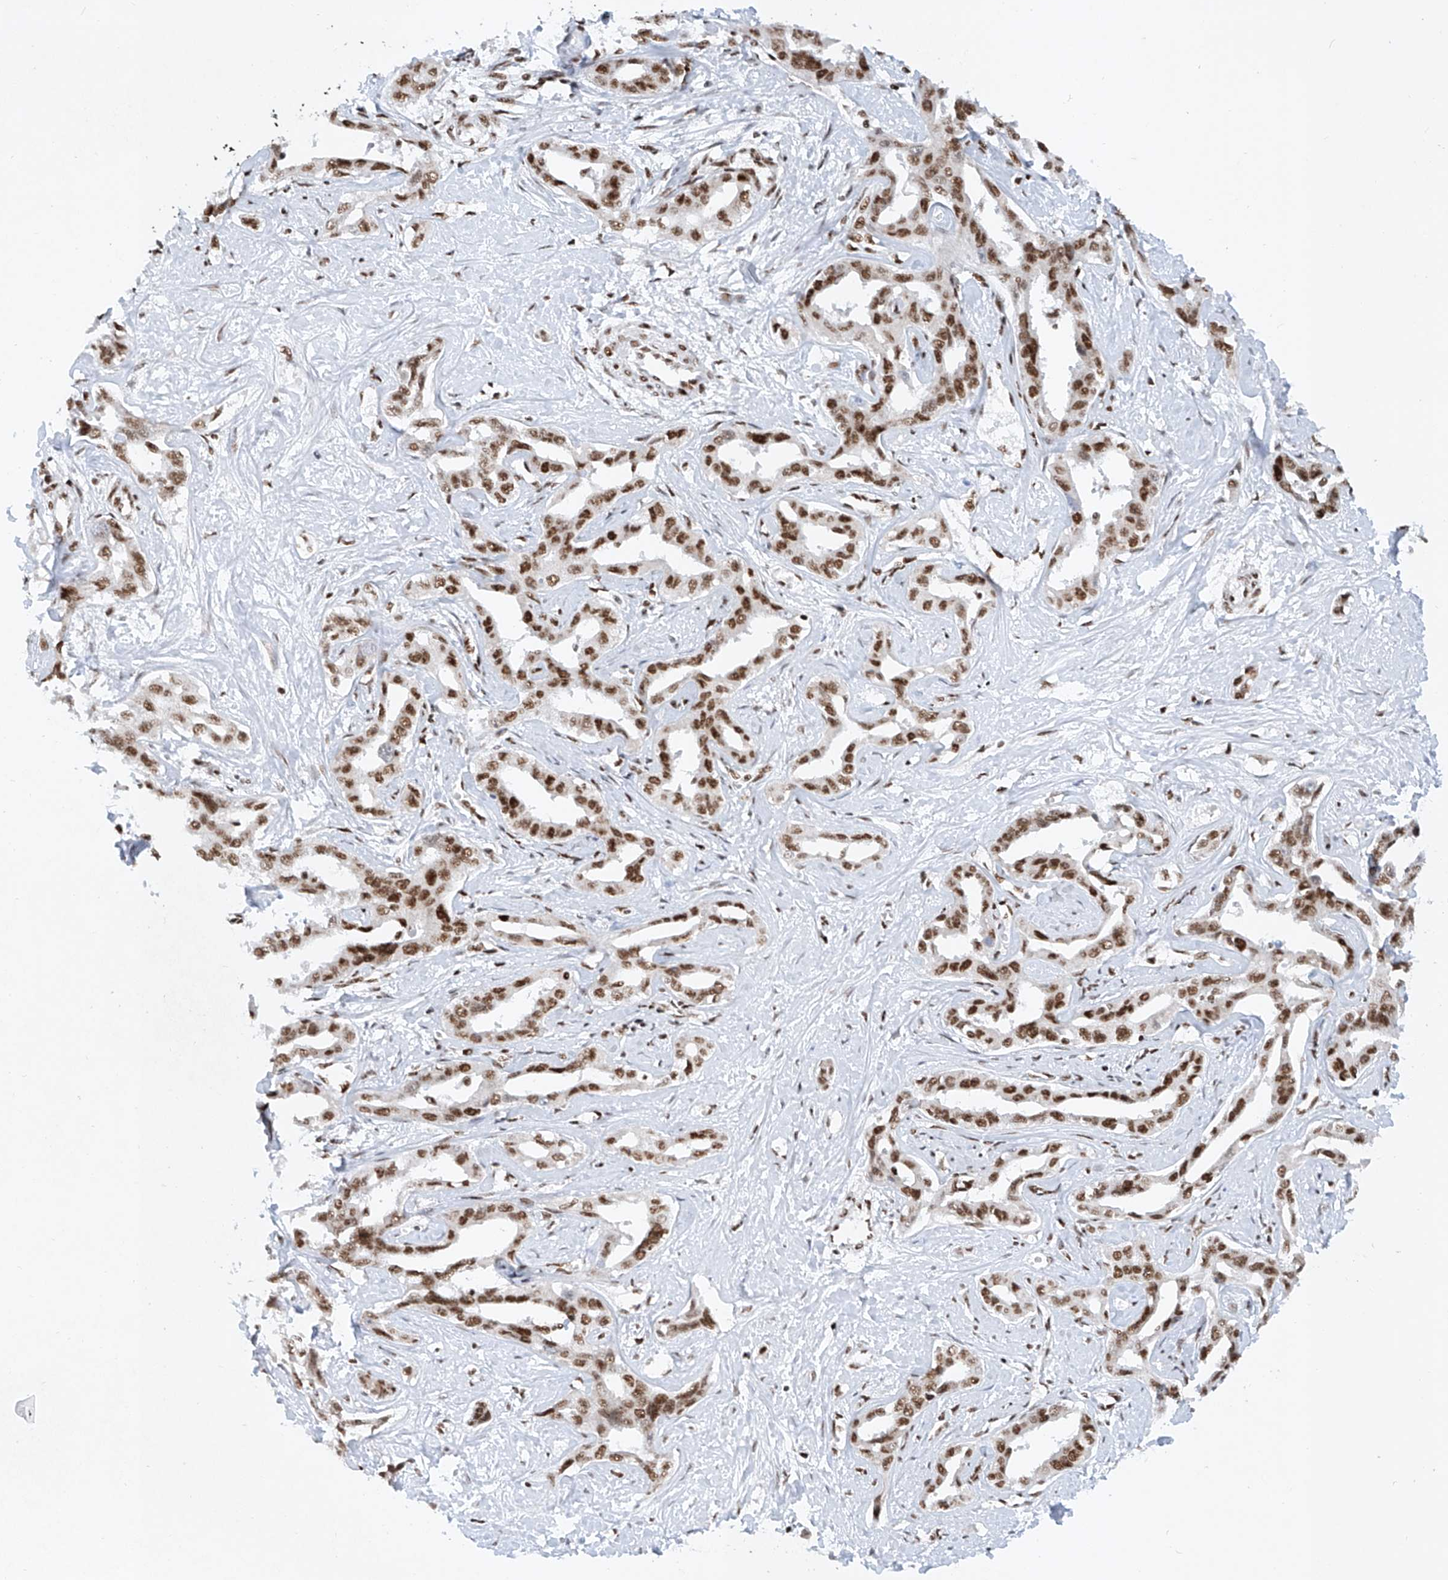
{"staining": {"intensity": "strong", "quantity": ">75%", "location": "nuclear"}, "tissue": "liver cancer", "cell_type": "Tumor cells", "image_type": "cancer", "snomed": [{"axis": "morphology", "description": "Cholangiocarcinoma"}, {"axis": "topography", "description": "Liver"}], "caption": "Protein staining demonstrates strong nuclear expression in approximately >75% of tumor cells in liver cholangiocarcinoma.", "gene": "TAF4", "patient": {"sex": "male", "age": 59}}